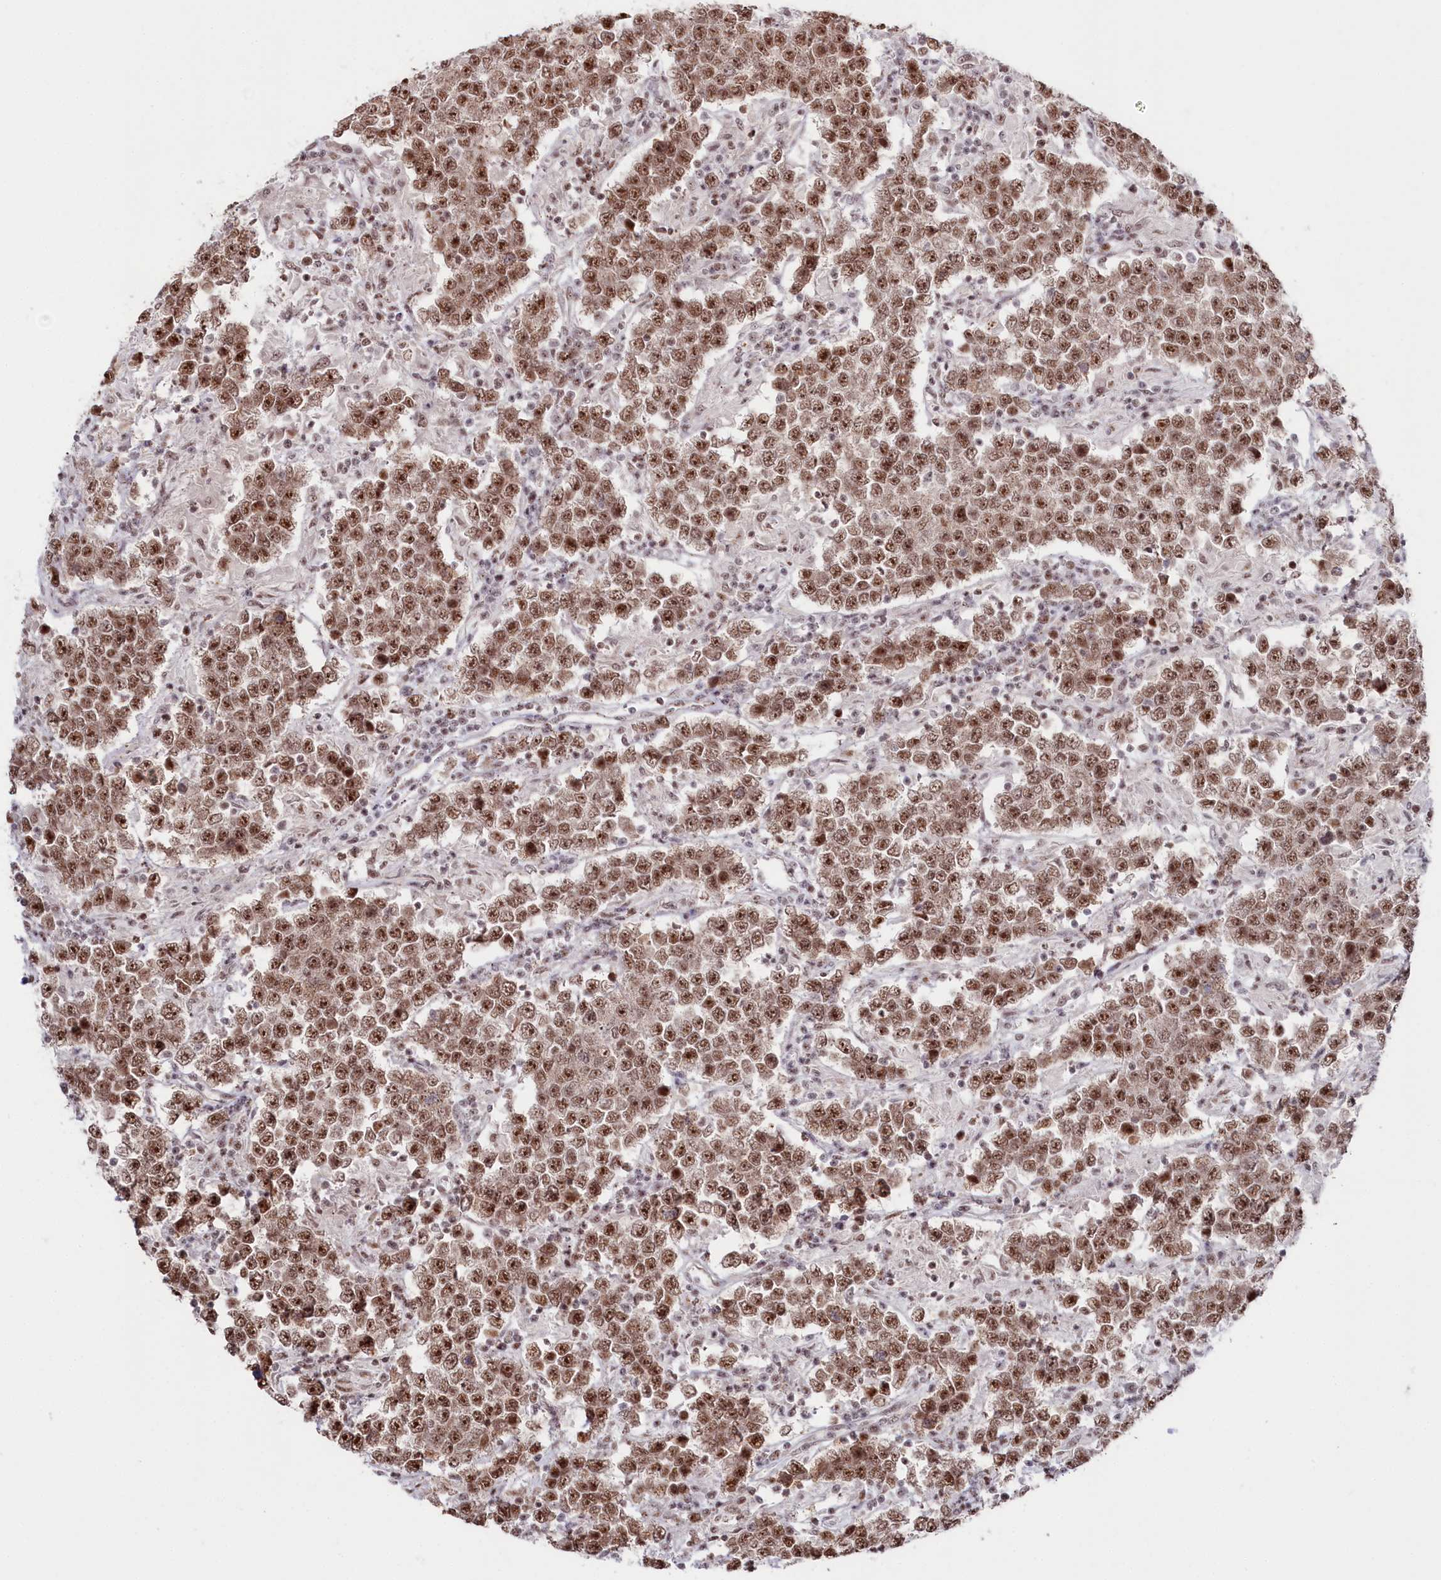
{"staining": {"intensity": "moderate", "quantity": ">75%", "location": "nuclear"}, "tissue": "testis cancer", "cell_type": "Tumor cells", "image_type": "cancer", "snomed": [{"axis": "morphology", "description": "Normal tissue, NOS"}, {"axis": "morphology", "description": "Urothelial carcinoma, High grade"}, {"axis": "morphology", "description": "Seminoma, NOS"}, {"axis": "morphology", "description": "Carcinoma, Embryonal, NOS"}, {"axis": "topography", "description": "Urinary bladder"}, {"axis": "topography", "description": "Testis"}], "caption": "Testis cancer (urothelial carcinoma (high-grade)) tissue reveals moderate nuclear staining in about >75% of tumor cells, visualized by immunohistochemistry.", "gene": "POLR2H", "patient": {"sex": "male", "age": 41}}